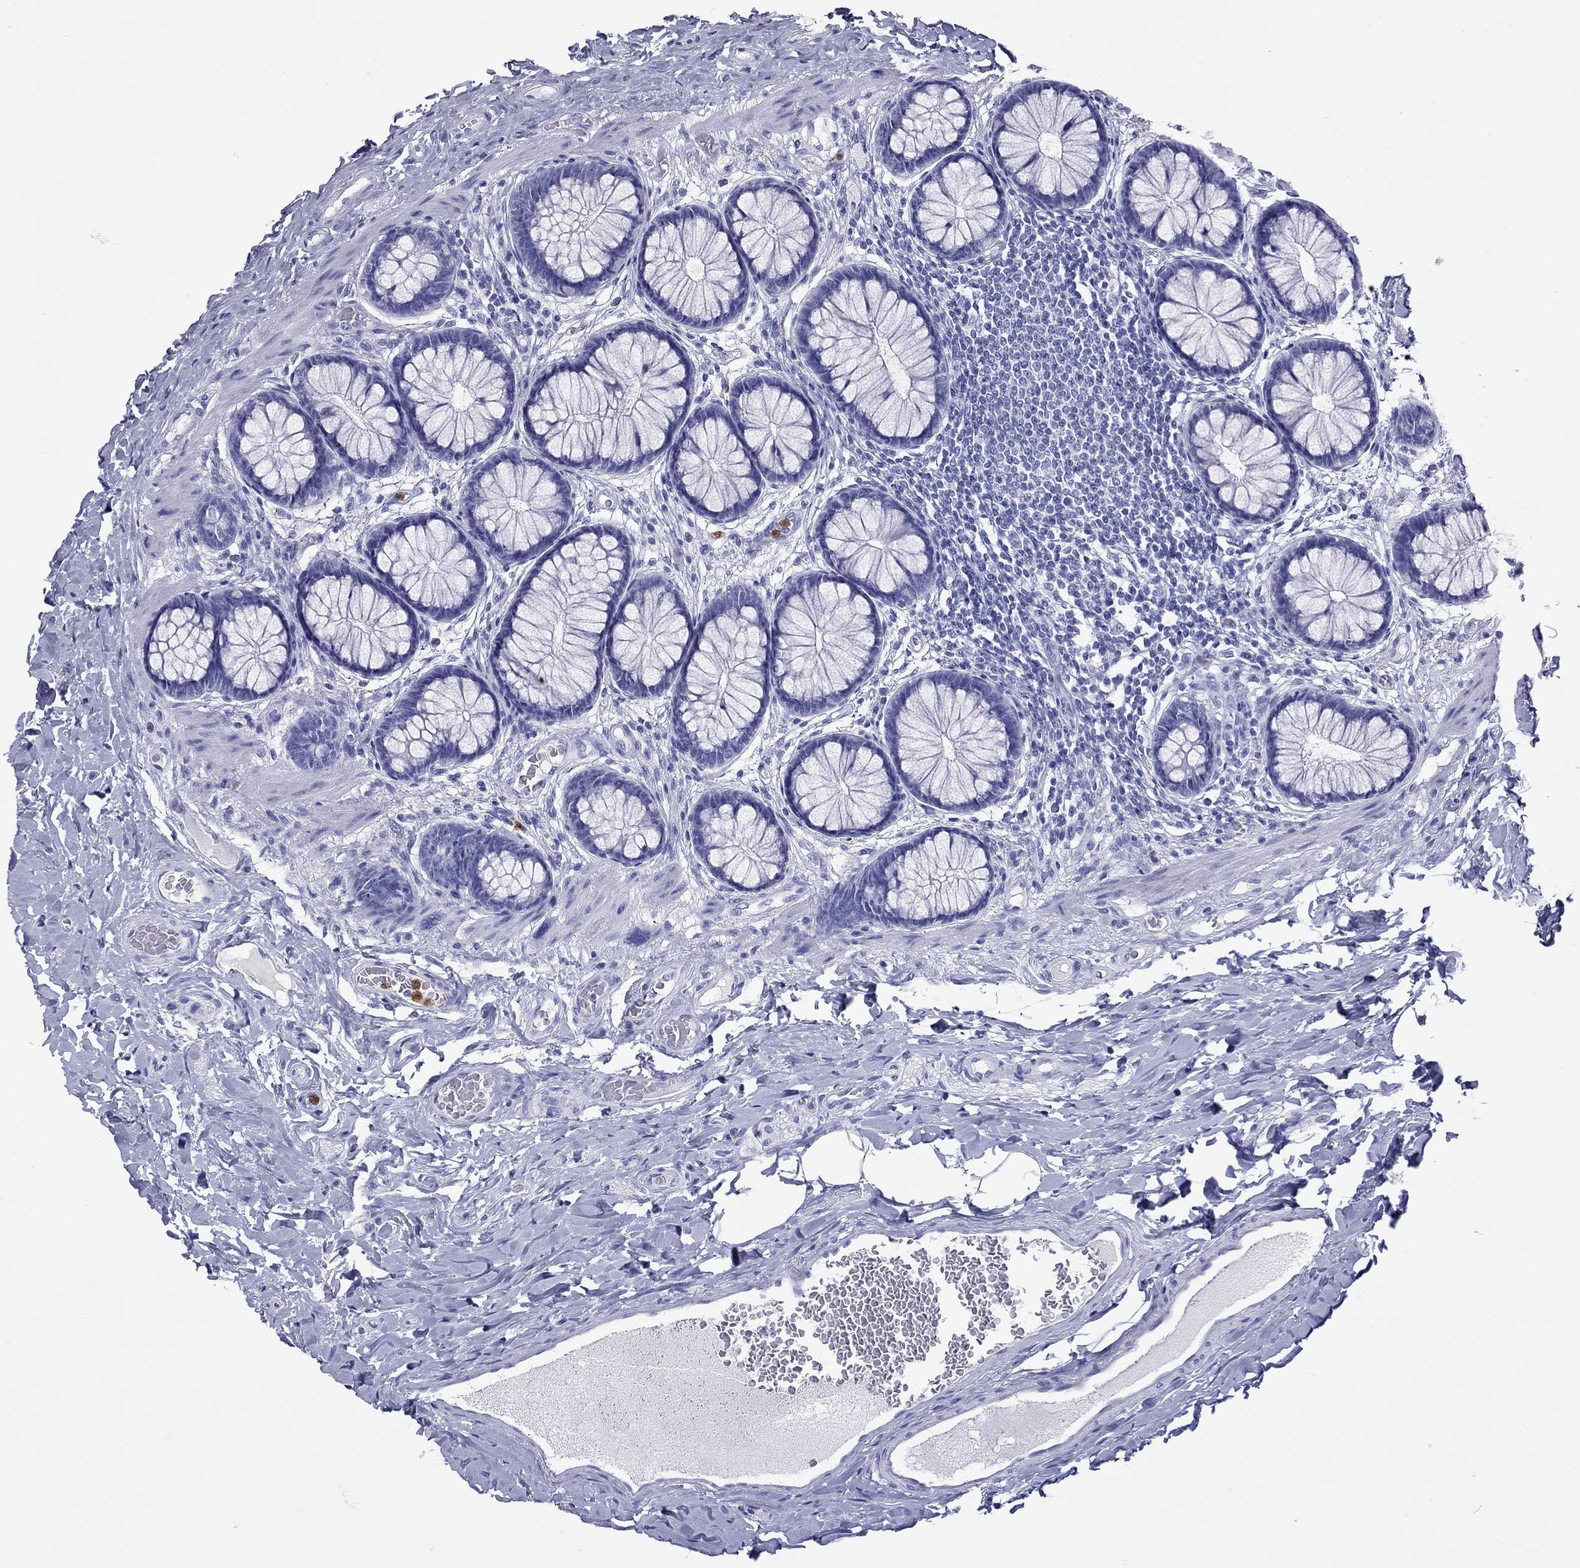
{"staining": {"intensity": "negative", "quantity": "none", "location": "none"}, "tissue": "colon", "cell_type": "Endothelial cells", "image_type": "normal", "snomed": [{"axis": "morphology", "description": "Normal tissue, NOS"}, {"axis": "topography", "description": "Colon"}], "caption": "IHC micrograph of normal colon stained for a protein (brown), which demonstrates no expression in endothelial cells.", "gene": "SLAMF1", "patient": {"sex": "female", "age": 65}}